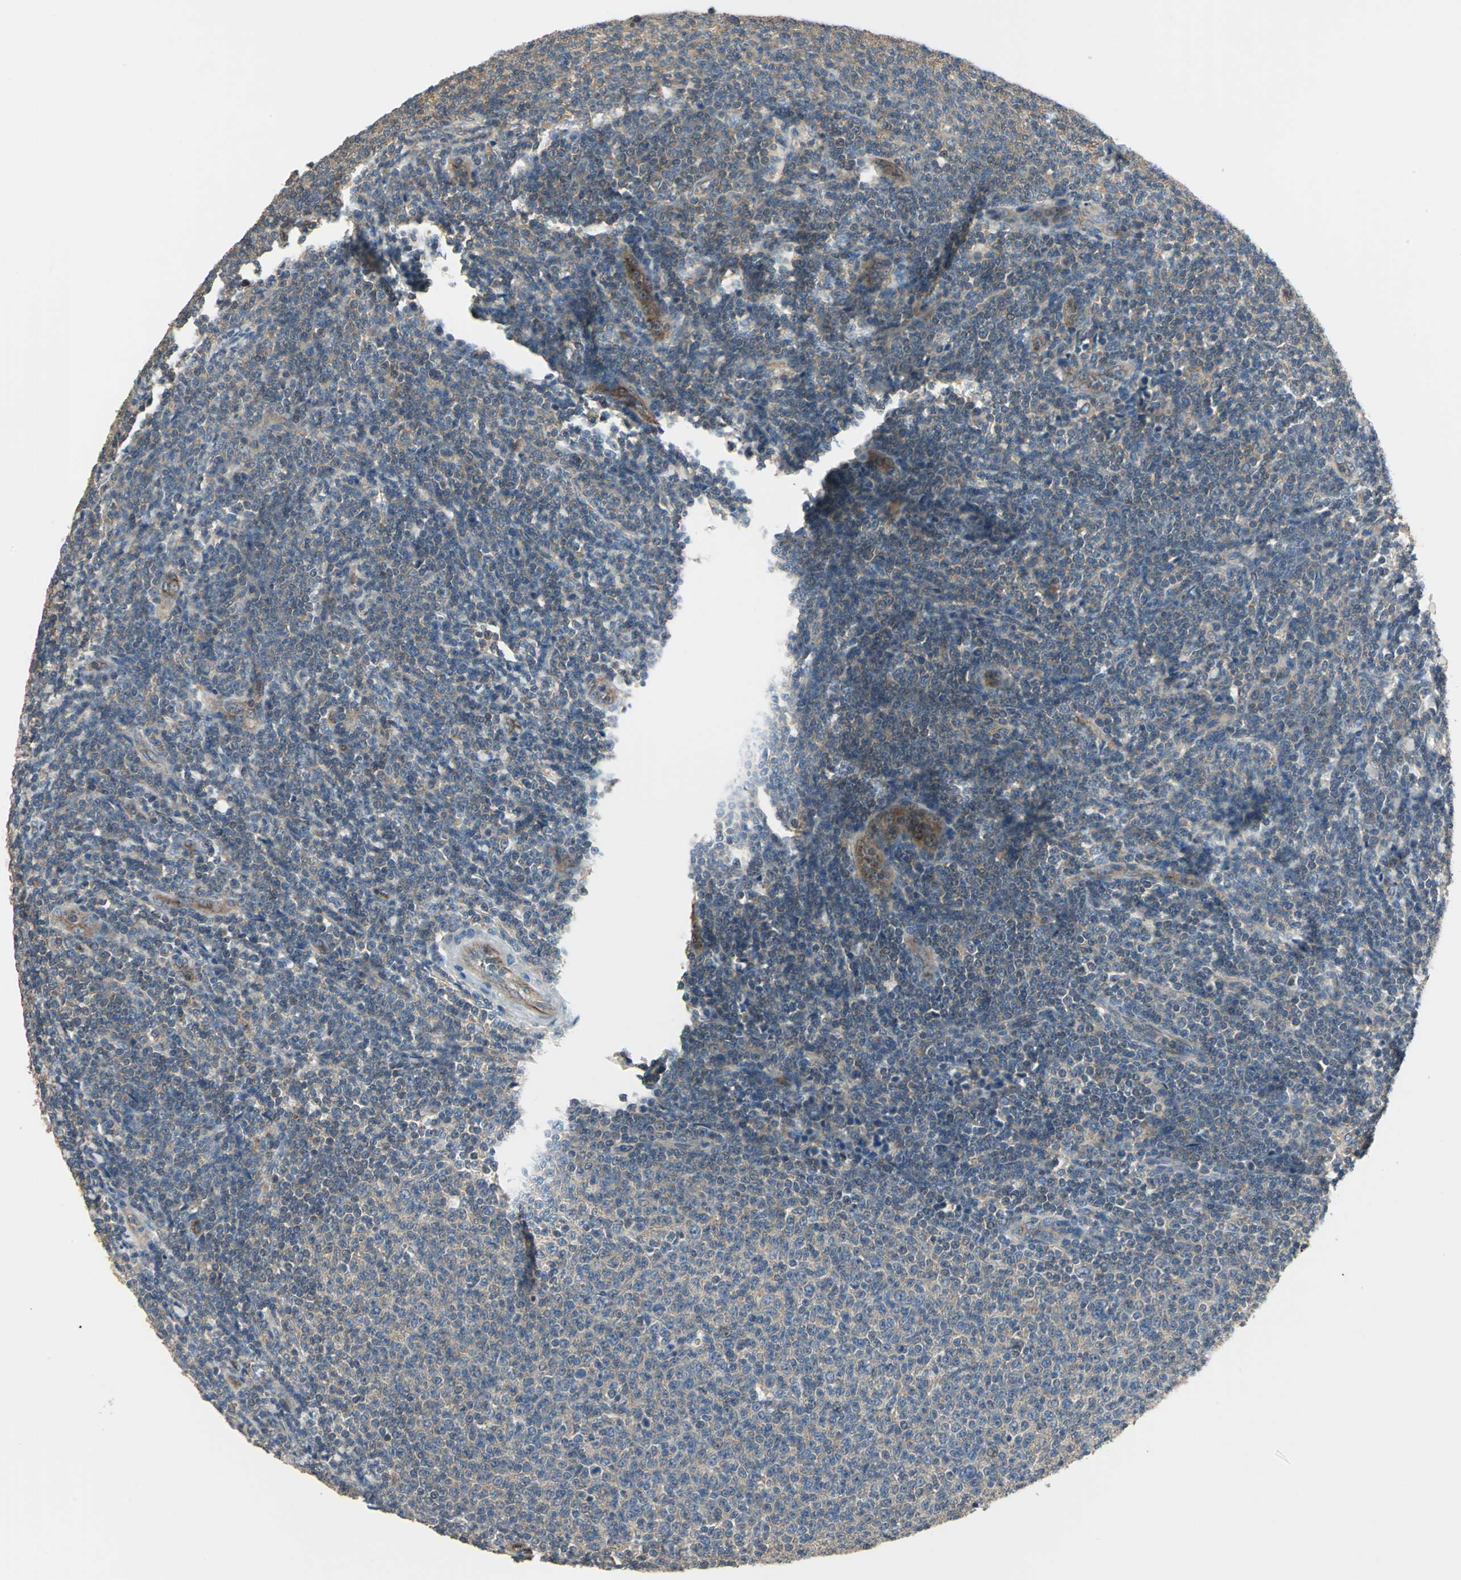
{"staining": {"intensity": "weak", "quantity": "25%-75%", "location": "cytoplasmic/membranous"}, "tissue": "lymphoma", "cell_type": "Tumor cells", "image_type": "cancer", "snomed": [{"axis": "morphology", "description": "Malignant lymphoma, non-Hodgkin's type, Low grade"}, {"axis": "topography", "description": "Lymph node"}], "caption": "Malignant lymphoma, non-Hodgkin's type (low-grade) was stained to show a protein in brown. There is low levels of weak cytoplasmic/membranous expression in about 25%-75% of tumor cells. Immunohistochemistry stains the protein in brown and the nuclei are stained blue.", "gene": "RAPGEF1", "patient": {"sex": "male", "age": 66}}